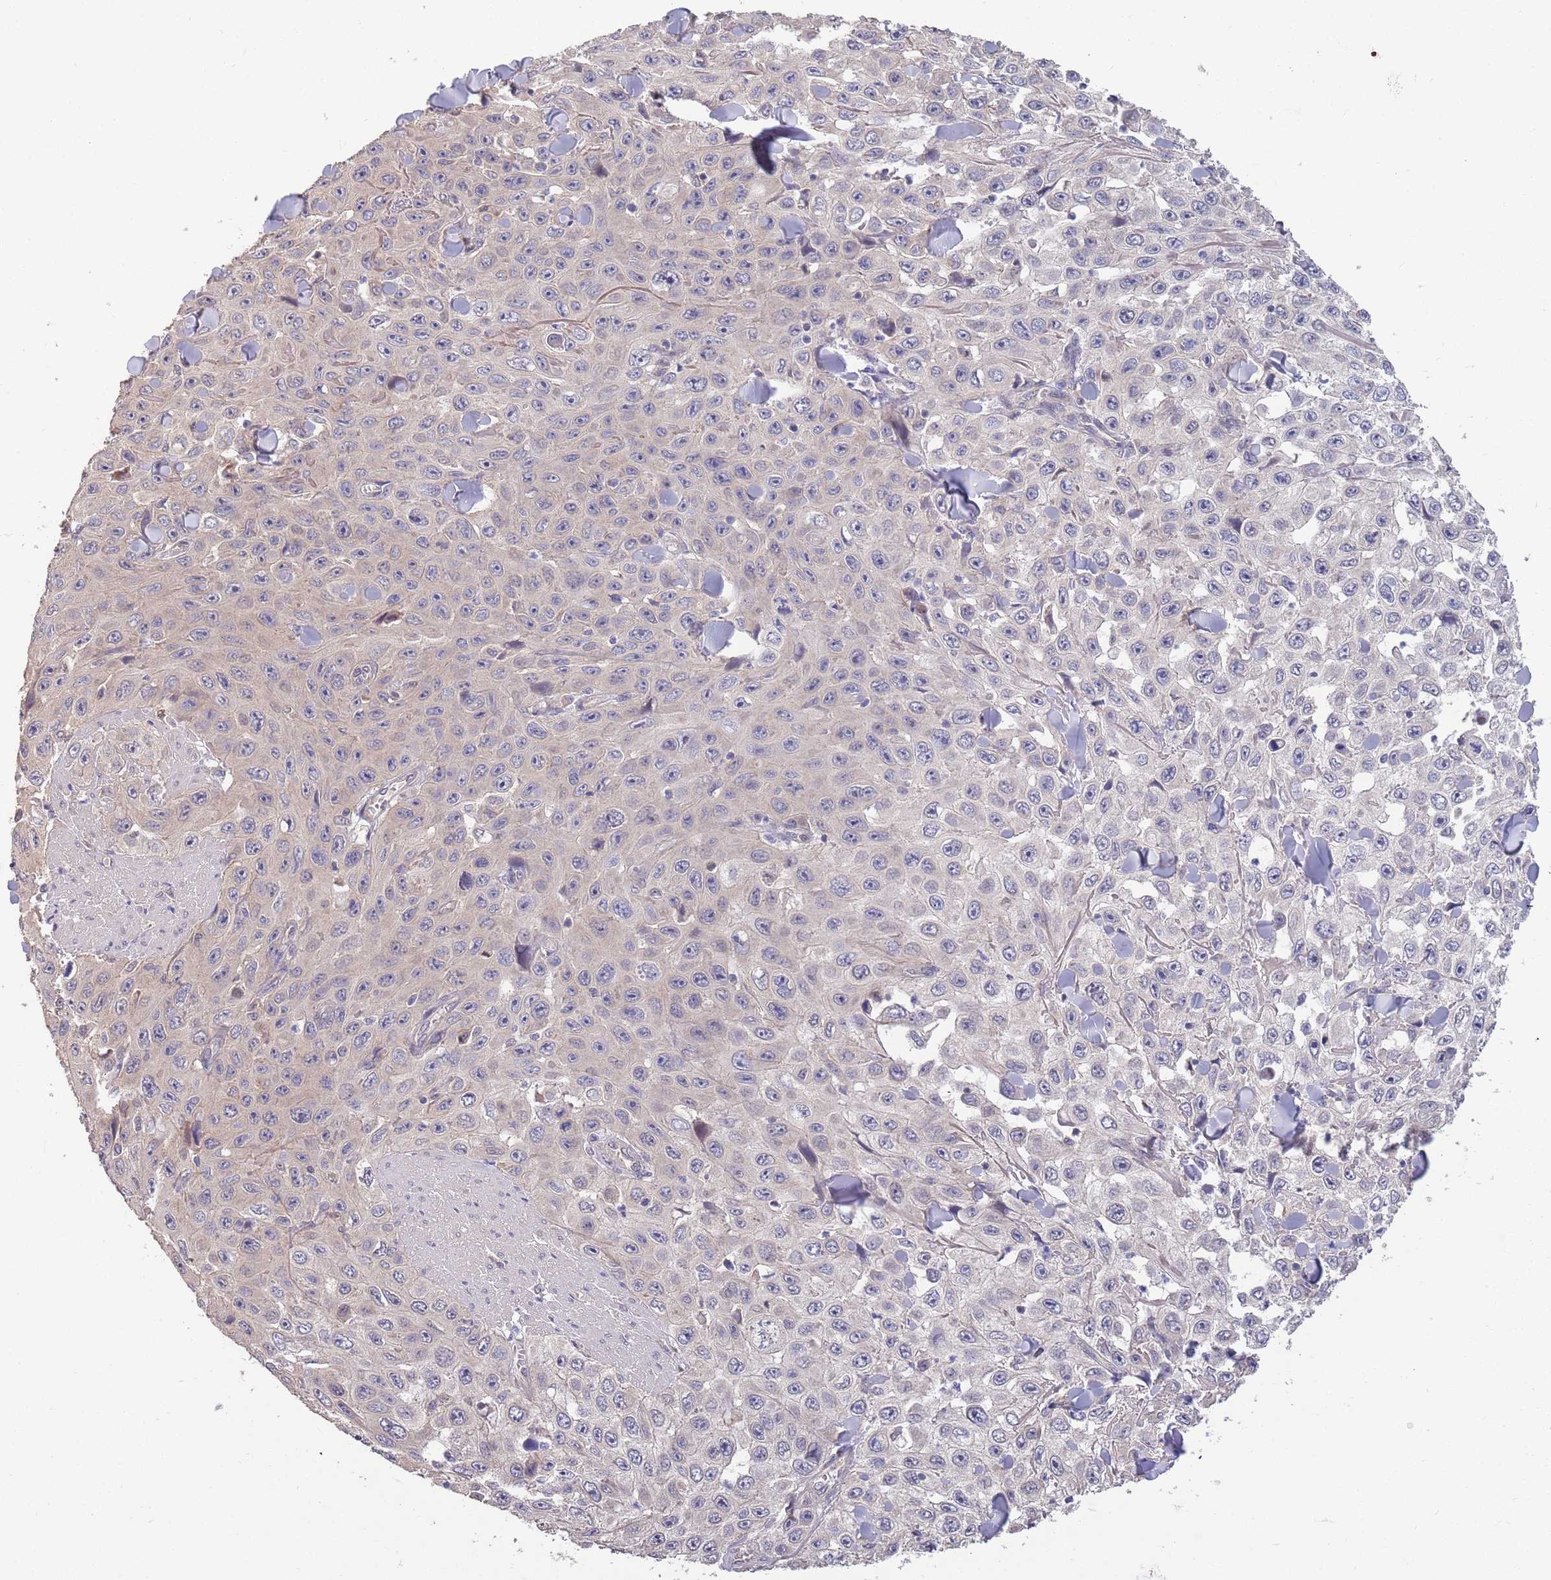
{"staining": {"intensity": "weak", "quantity": "25%-75%", "location": "cytoplasmic/membranous"}, "tissue": "skin cancer", "cell_type": "Tumor cells", "image_type": "cancer", "snomed": [{"axis": "morphology", "description": "Squamous cell carcinoma, NOS"}, {"axis": "topography", "description": "Skin"}], "caption": "Immunohistochemical staining of human skin cancer (squamous cell carcinoma) exhibits low levels of weak cytoplasmic/membranous positivity in approximately 25%-75% of tumor cells.", "gene": "MARVELD2", "patient": {"sex": "male", "age": 82}}